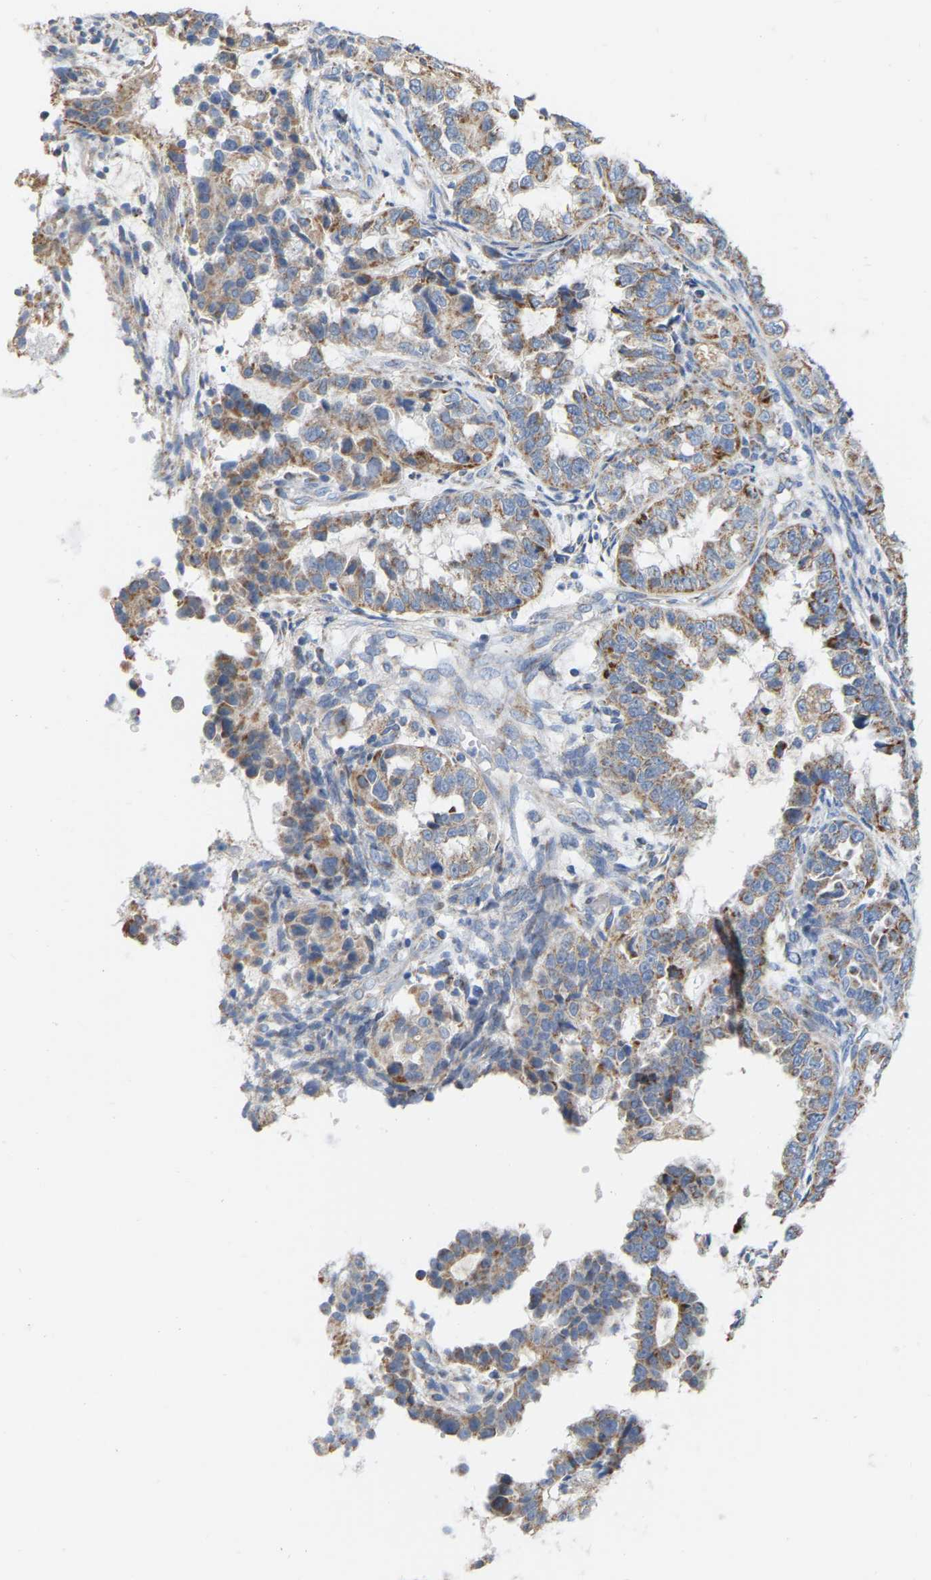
{"staining": {"intensity": "moderate", "quantity": "<25%", "location": "cytoplasmic/membranous"}, "tissue": "endometrial cancer", "cell_type": "Tumor cells", "image_type": "cancer", "snomed": [{"axis": "morphology", "description": "Adenocarcinoma, NOS"}, {"axis": "topography", "description": "Endometrium"}], "caption": "DAB immunohistochemical staining of endometrial cancer (adenocarcinoma) reveals moderate cytoplasmic/membranous protein staining in approximately <25% of tumor cells.", "gene": "CBLB", "patient": {"sex": "female", "age": 85}}